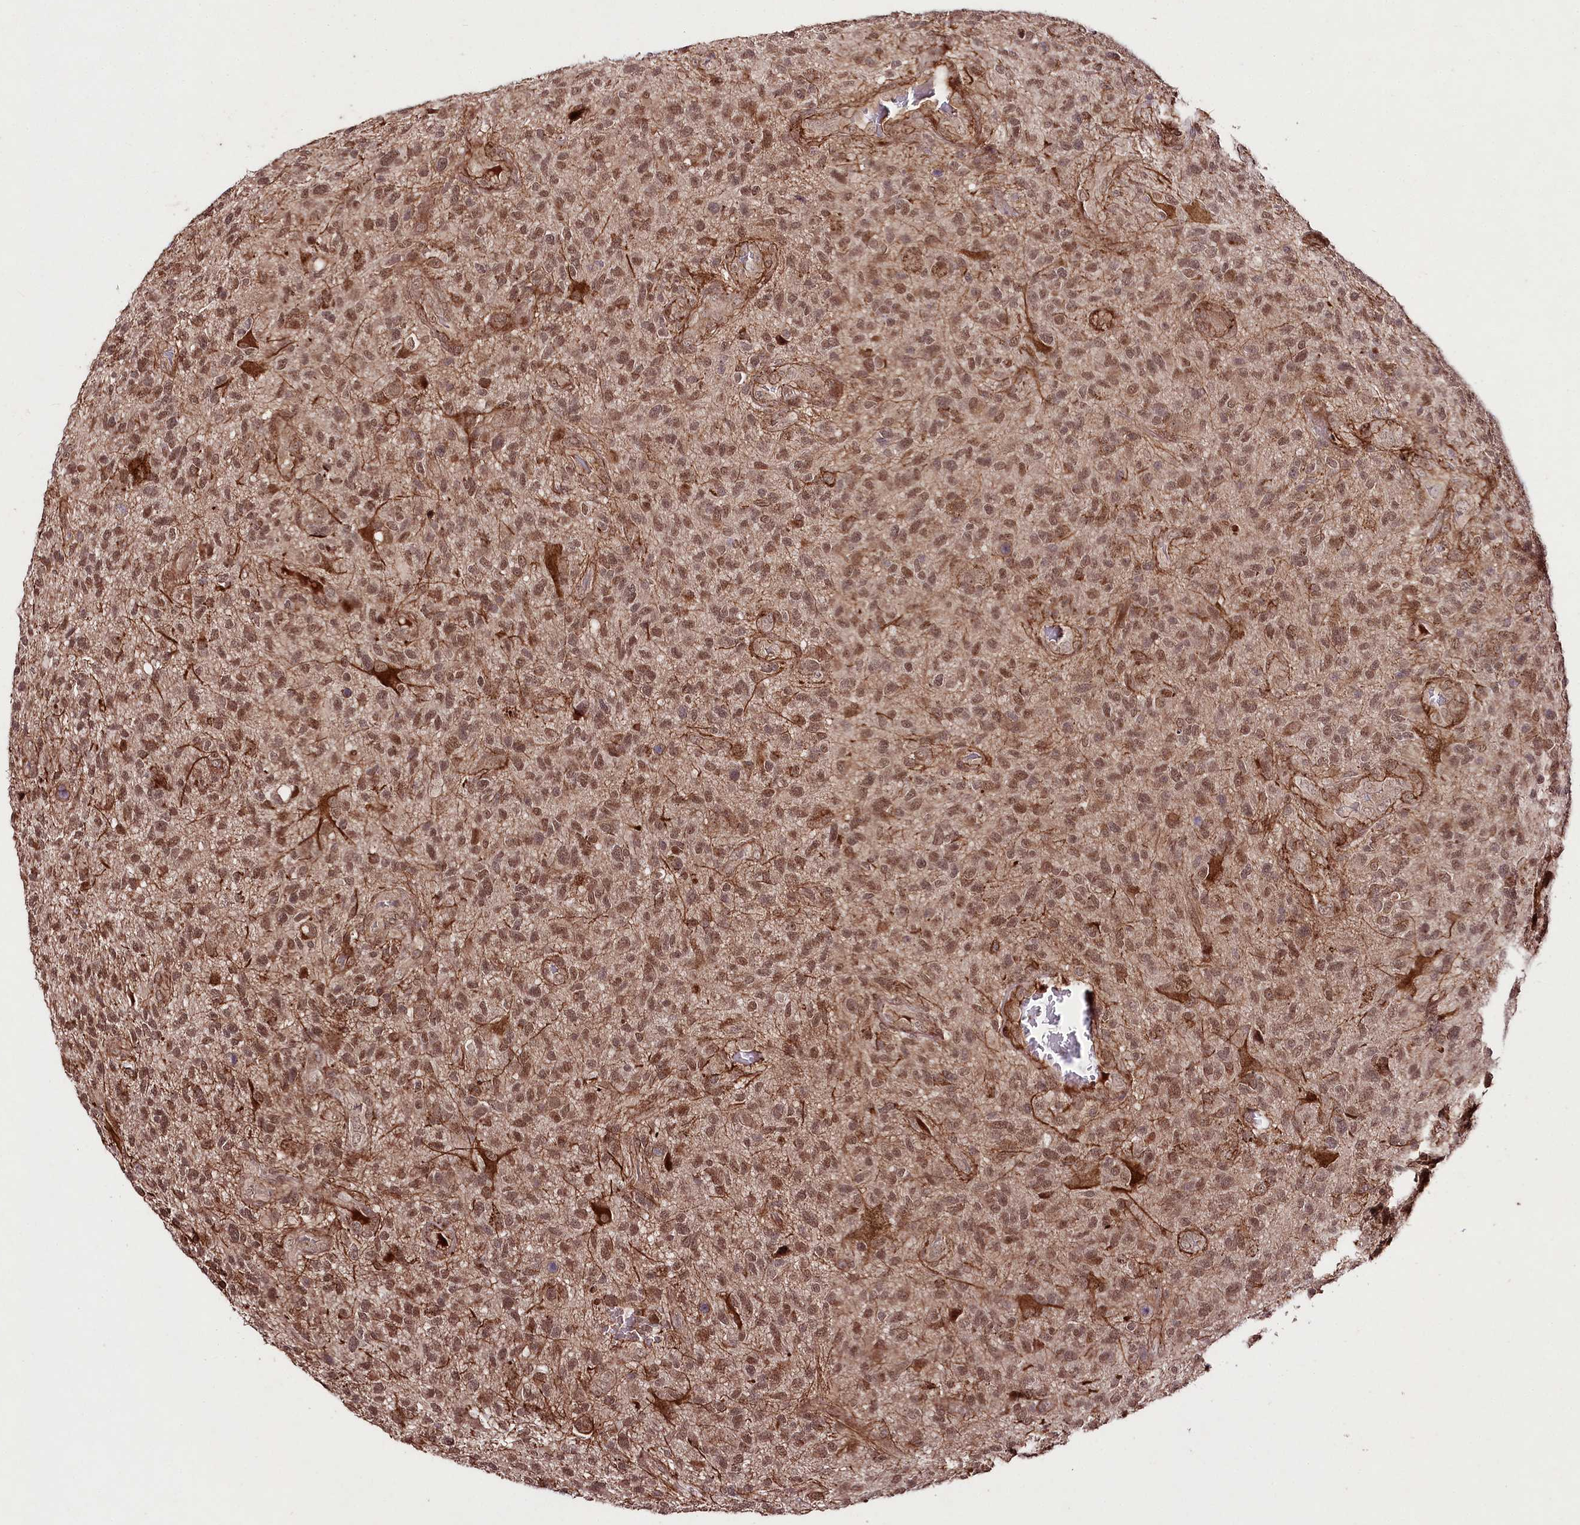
{"staining": {"intensity": "moderate", "quantity": ">75%", "location": "cytoplasmic/membranous,nuclear"}, "tissue": "glioma", "cell_type": "Tumor cells", "image_type": "cancer", "snomed": [{"axis": "morphology", "description": "Glioma, malignant, High grade"}, {"axis": "topography", "description": "Brain"}], "caption": "Brown immunohistochemical staining in malignant high-grade glioma shows moderate cytoplasmic/membranous and nuclear staining in approximately >75% of tumor cells. The protein of interest is shown in brown color, while the nuclei are stained blue.", "gene": "PHLDB1", "patient": {"sex": "male", "age": 47}}